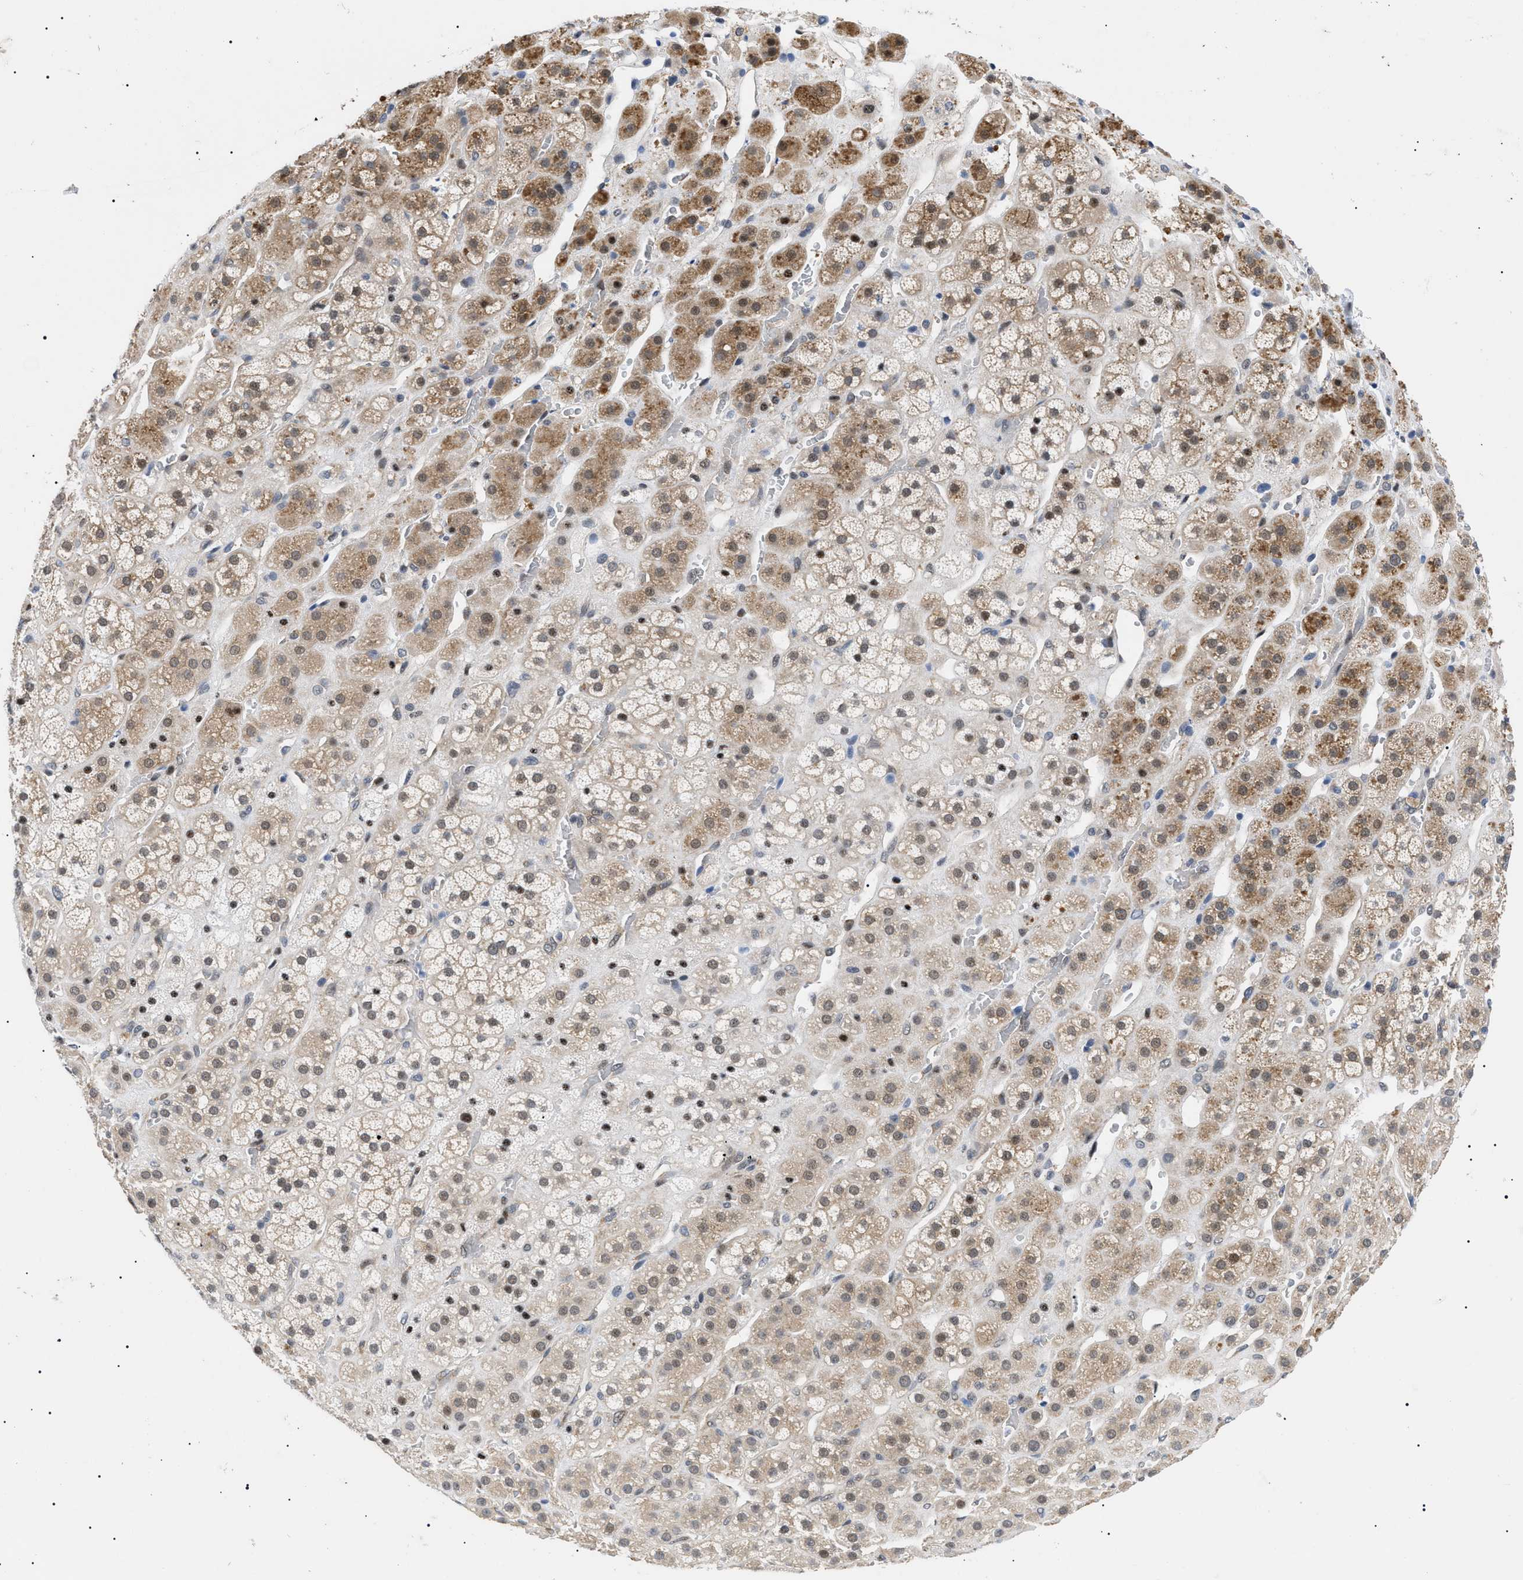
{"staining": {"intensity": "moderate", "quantity": ">75%", "location": "cytoplasmic/membranous"}, "tissue": "adrenal gland", "cell_type": "Glandular cells", "image_type": "normal", "snomed": [{"axis": "morphology", "description": "Normal tissue, NOS"}, {"axis": "topography", "description": "Adrenal gland"}], "caption": "A medium amount of moderate cytoplasmic/membranous expression is appreciated in about >75% of glandular cells in benign adrenal gland. Nuclei are stained in blue.", "gene": "GARRE1", "patient": {"sex": "male", "age": 56}}